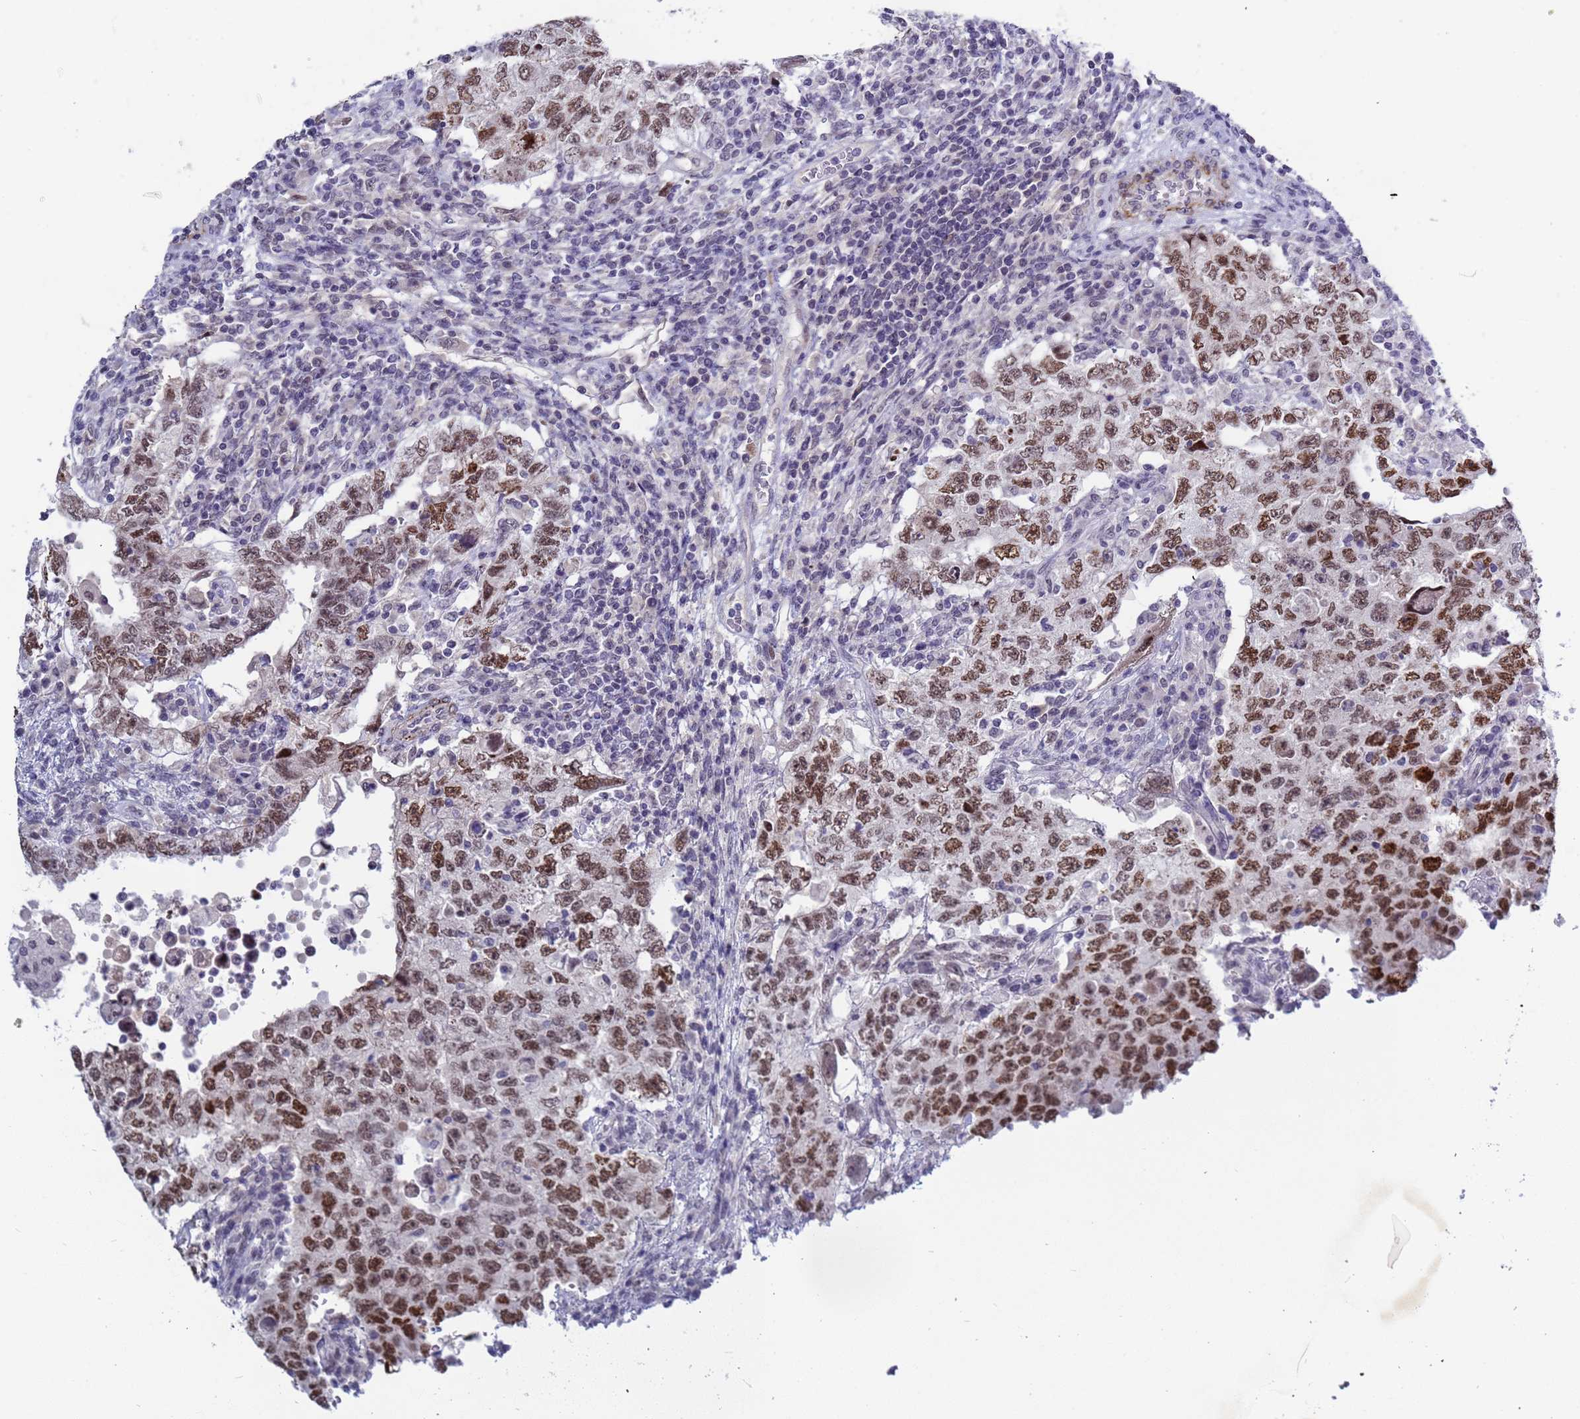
{"staining": {"intensity": "moderate", "quantity": ">75%", "location": "nuclear"}, "tissue": "testis cancer", "cell_type": "Tumor cells", "image_type": "cancer", "snomed": [{"axis": "morphology", "description": "Carcinoma, Embryonal, NOS"}, {"axis": "topography", "description": "Testis"}], "caption": "Immunohistochemical staining of human embryonal carcinoma (testis) displays medium levels of moderate nuclear protein staining in approximately >75% of tumor cells. (Brightfield microscopy of DAB IHC at high magnification).", "gene": "CXorf65", "patient": {"sex": "male", "age": 26}}